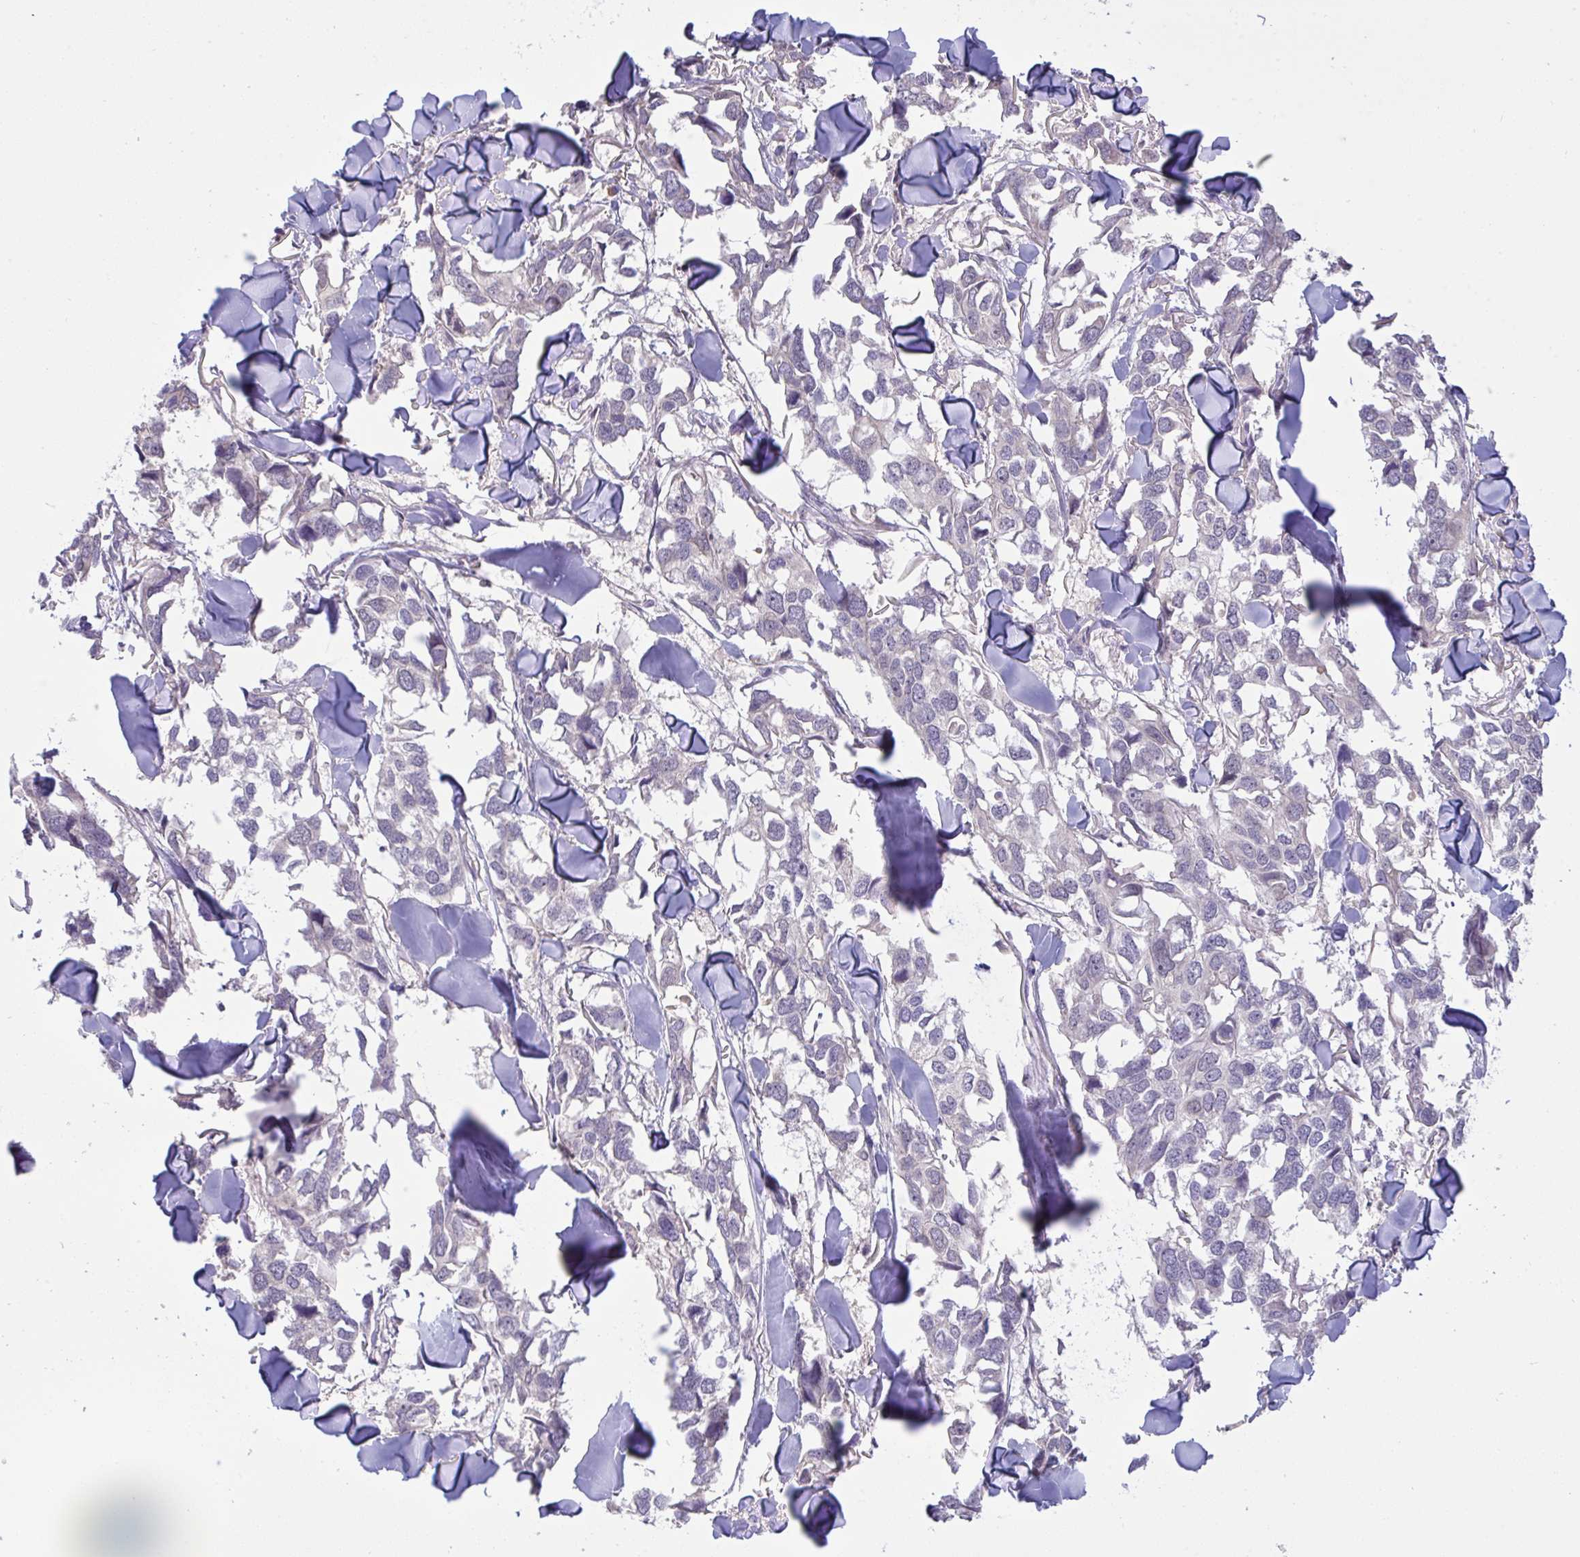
{"staining": {"intensity": "negative", "quantity": "none", "location": "none"}, "tissue": "breast cancer", "cell_type": "Tumor cells", "image_type": "cancer", "snomed": [{"axis": "morphology", "description": "Duct carcinoma"}, {"axis": "topography", "description": "Breast"}], "caption": "Tumor cells show no significant protein expression in breast cancer.", "gene": "TMEM41A", "patient": {"sex": "female", "age": 83}}